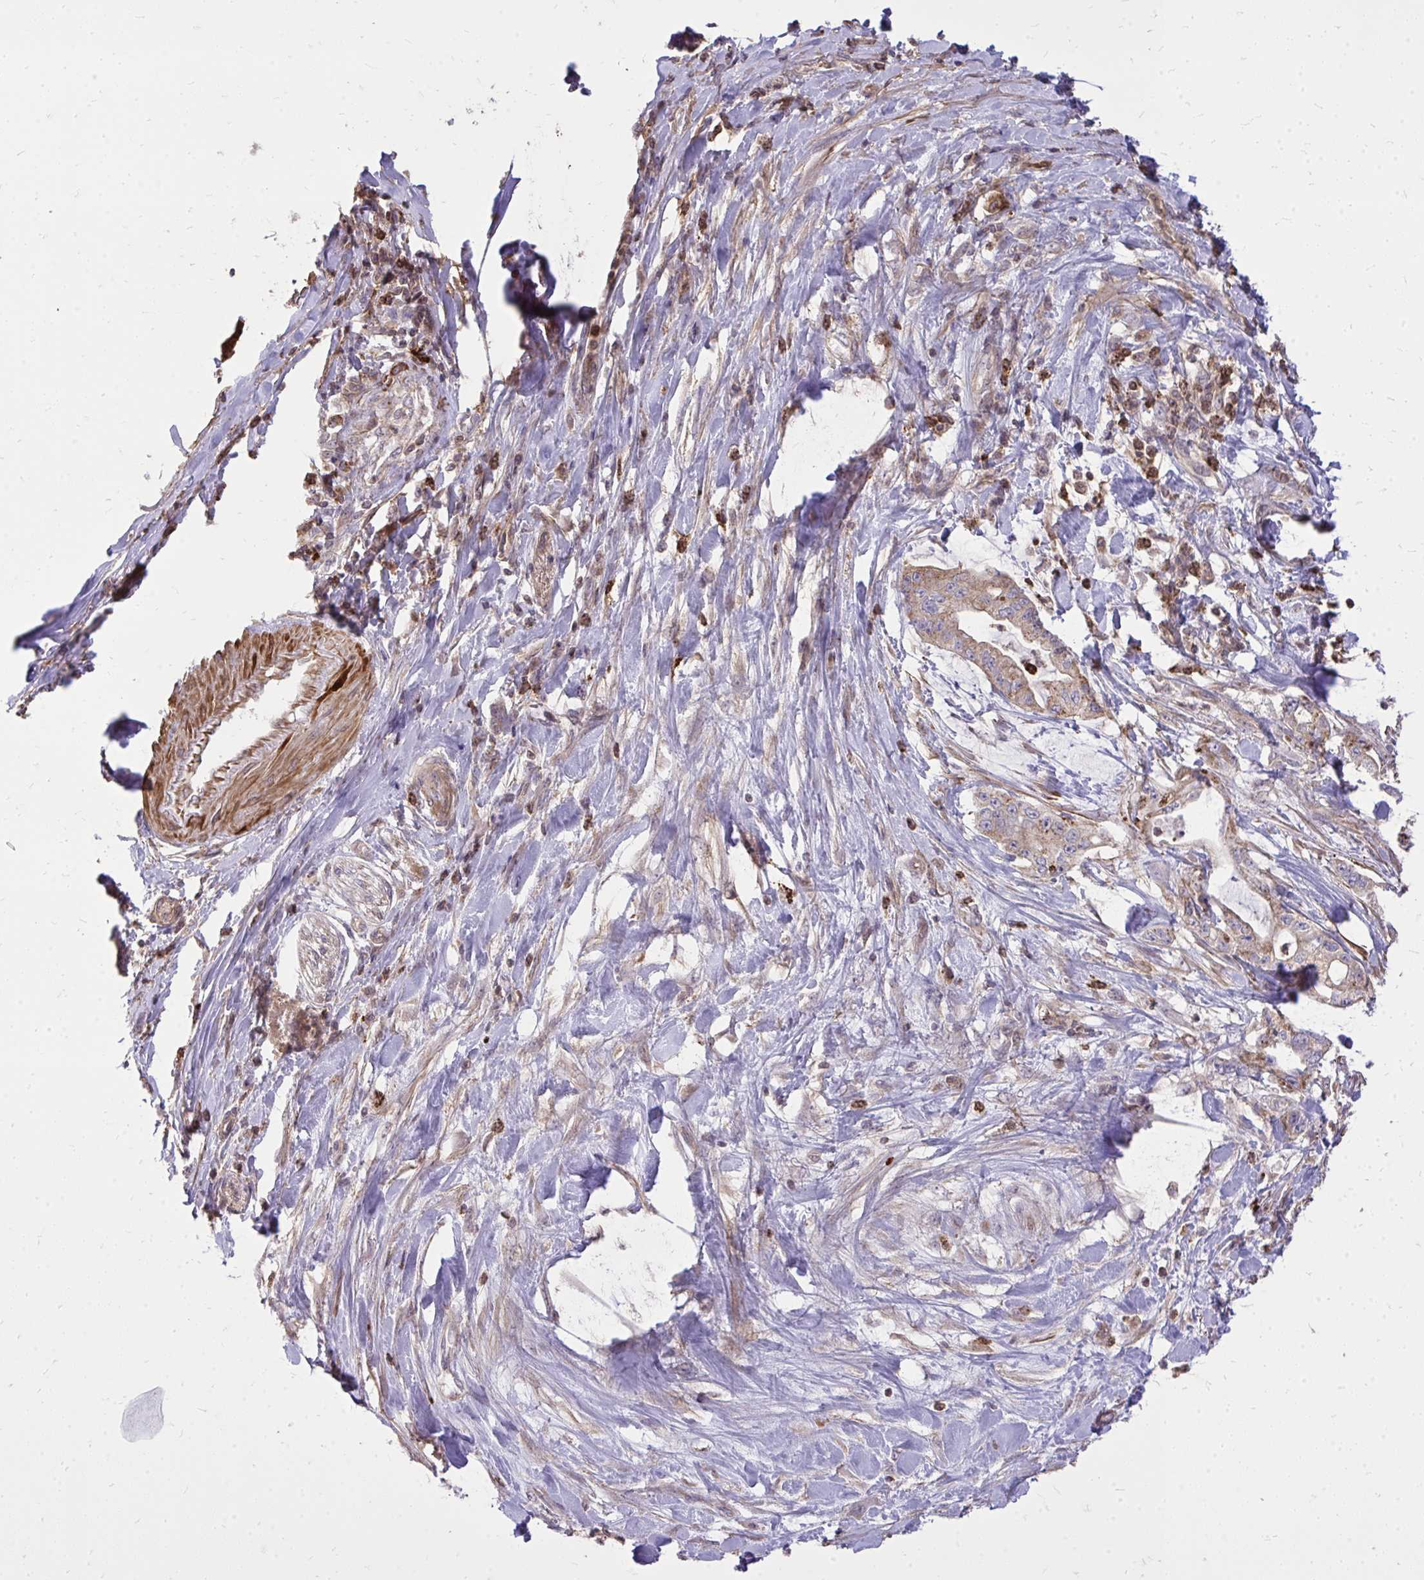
{"staining": {"intensity": "moderate", "quantity": ">75%", "location": "cytoplasmic/membranous"}, "tissue": "pancreatic cancer", "cell_type": "Tumor cells", "image_type": "cancer", "snomed": [{"axis": "morphology", "description": "Adenocarcinoma, NOS"}, {"axis": "topography", "description": "Pancreas"}], "caption": "A micrograph showing moderate cytoplasmic/membranous positivity in approximately >75% of tumor cells in adenocarcinoma (pancreatic), as visualized by brown immunohistochemical staining.", "gene": "SLC7A5", "patient": {"sex": "female", "age": 61}}